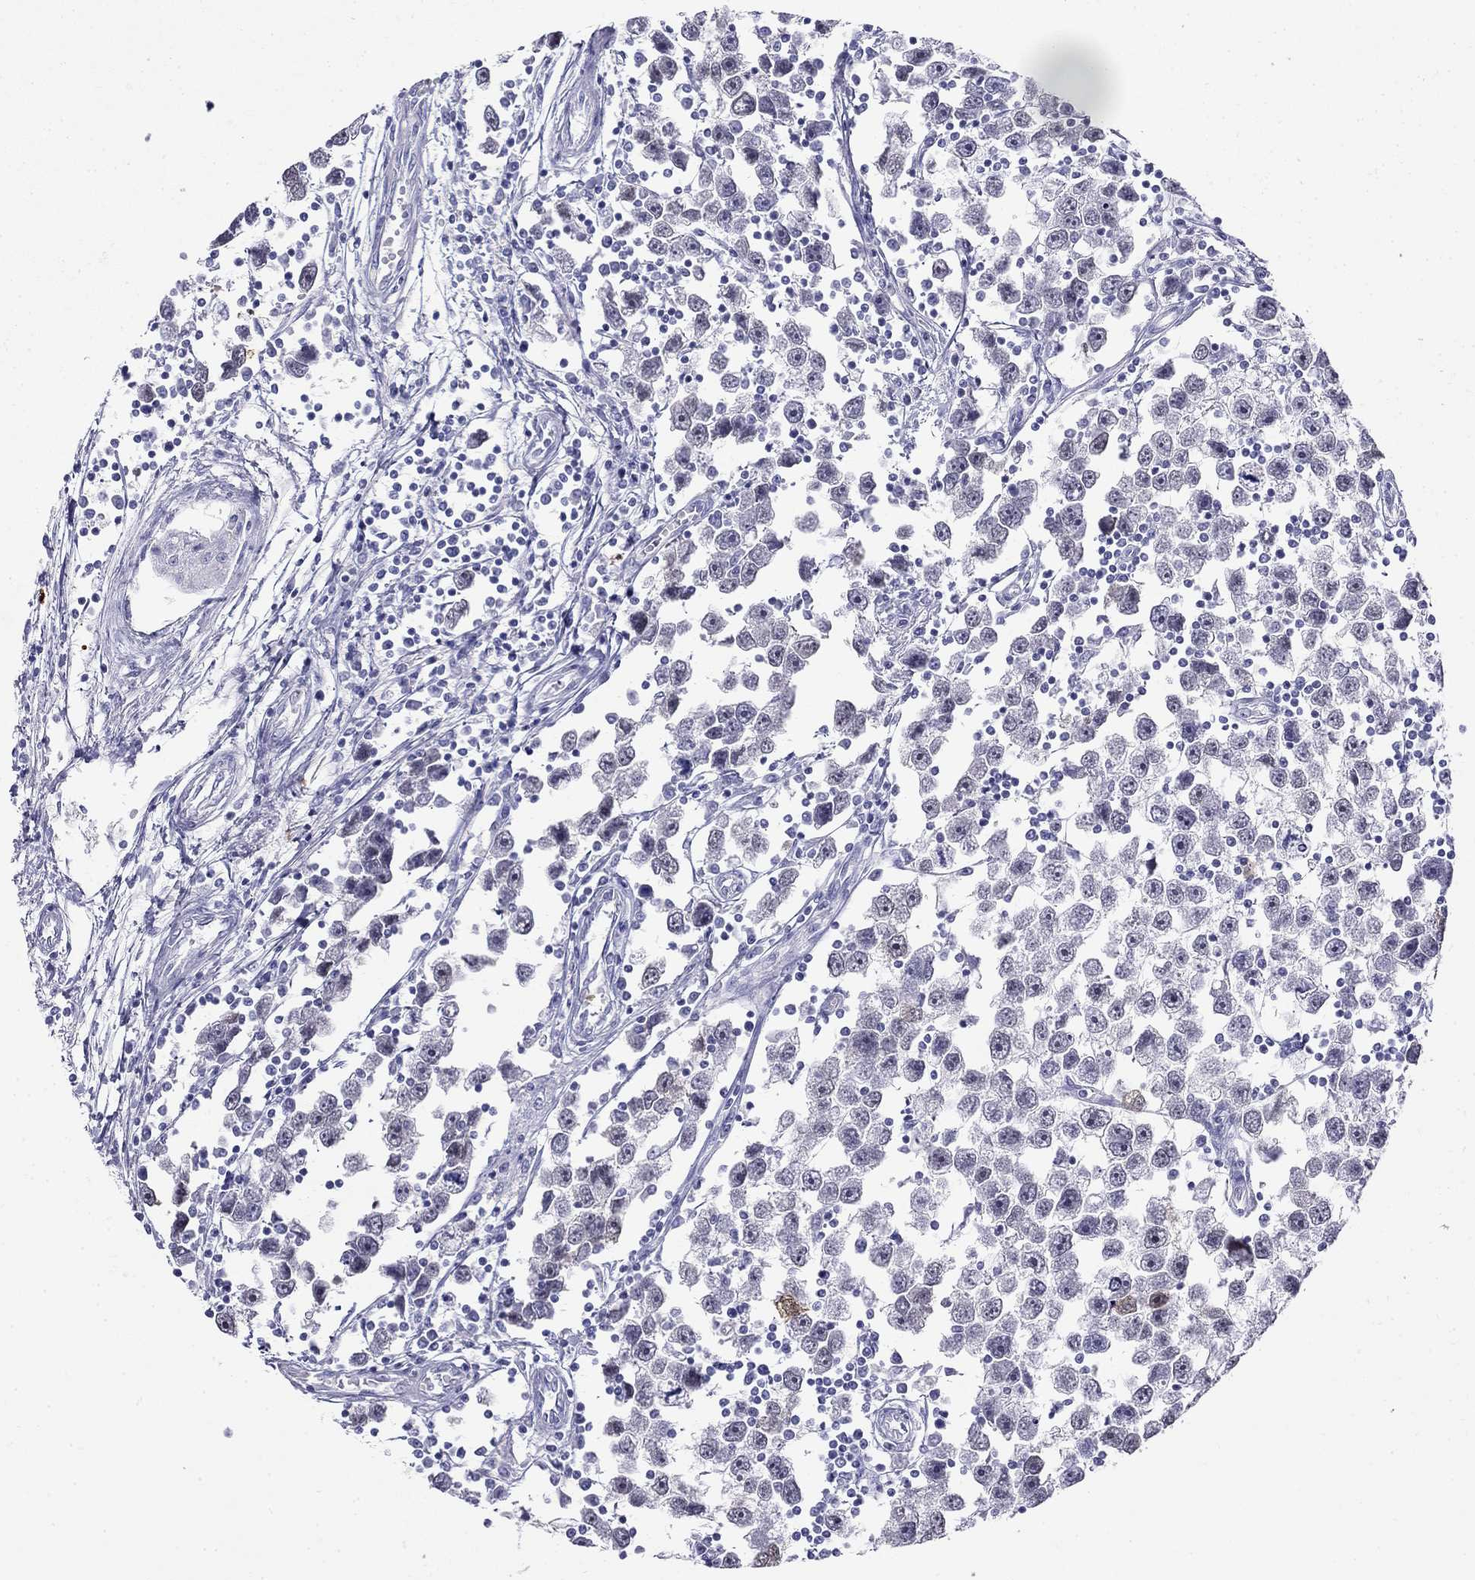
{"staining": {"intensity": "strong", "quantity": "25%-75%", "location": "cytoplasmic/membranous,nuclear"}, "tissue": "testis cancer", "cell_type": "Tumor cells", "image_type": "cancer", "snomed": [{"axis": "morphology", "description": "Seminoma, NOS"}, {"axis": "topography", "description": "Testis"}], "caption": "Immunohistochemical staining of human seminoma (testis) displays high levels of strong cytoplasmic/membranous and nuclear staining in about 25%-75% of tumor cells. (brown staining indicates protein expression, while blue staining denotes nuclei).", "gene": "PPP1R36", "patient": {"sex": "male", "age": 30}}